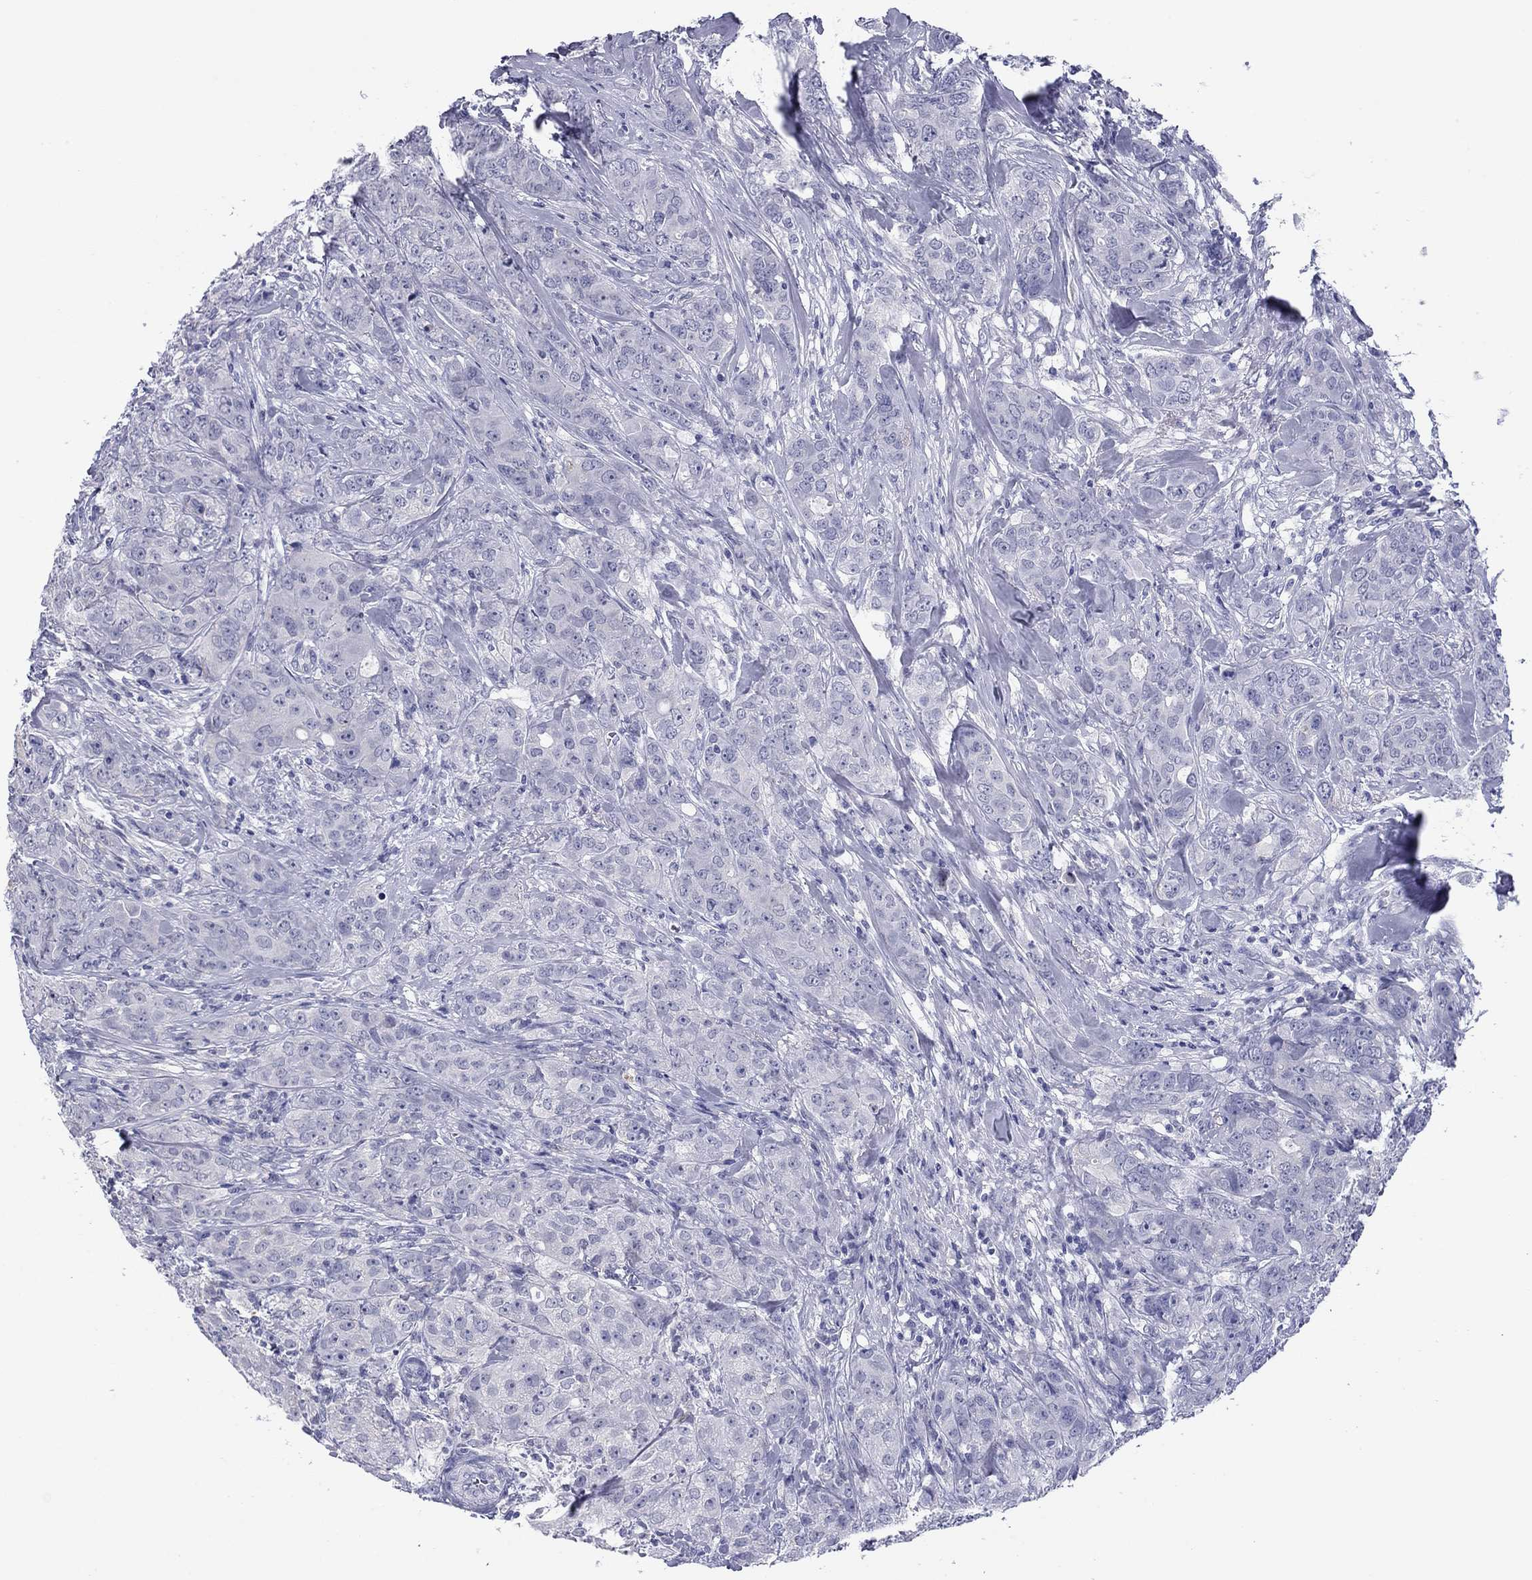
{"staining": {"intensity": "negative", "quantity": "none", "location": "none"}, "tissue": "breast cancer", "cell_type": "Tumor cells", "image_type": "cancer", "snomed": [{"axis": "morphology", "description": "Duct carcinoma"}, {"axis": "topography", "description": "Breast"}], "caption": "This is an IHC micrograph of breast invasive ductal carcinoma. There is no staining in tumor cells.", "gene": "TCFL5", "patient": {"sex": "female", "age": 43}}